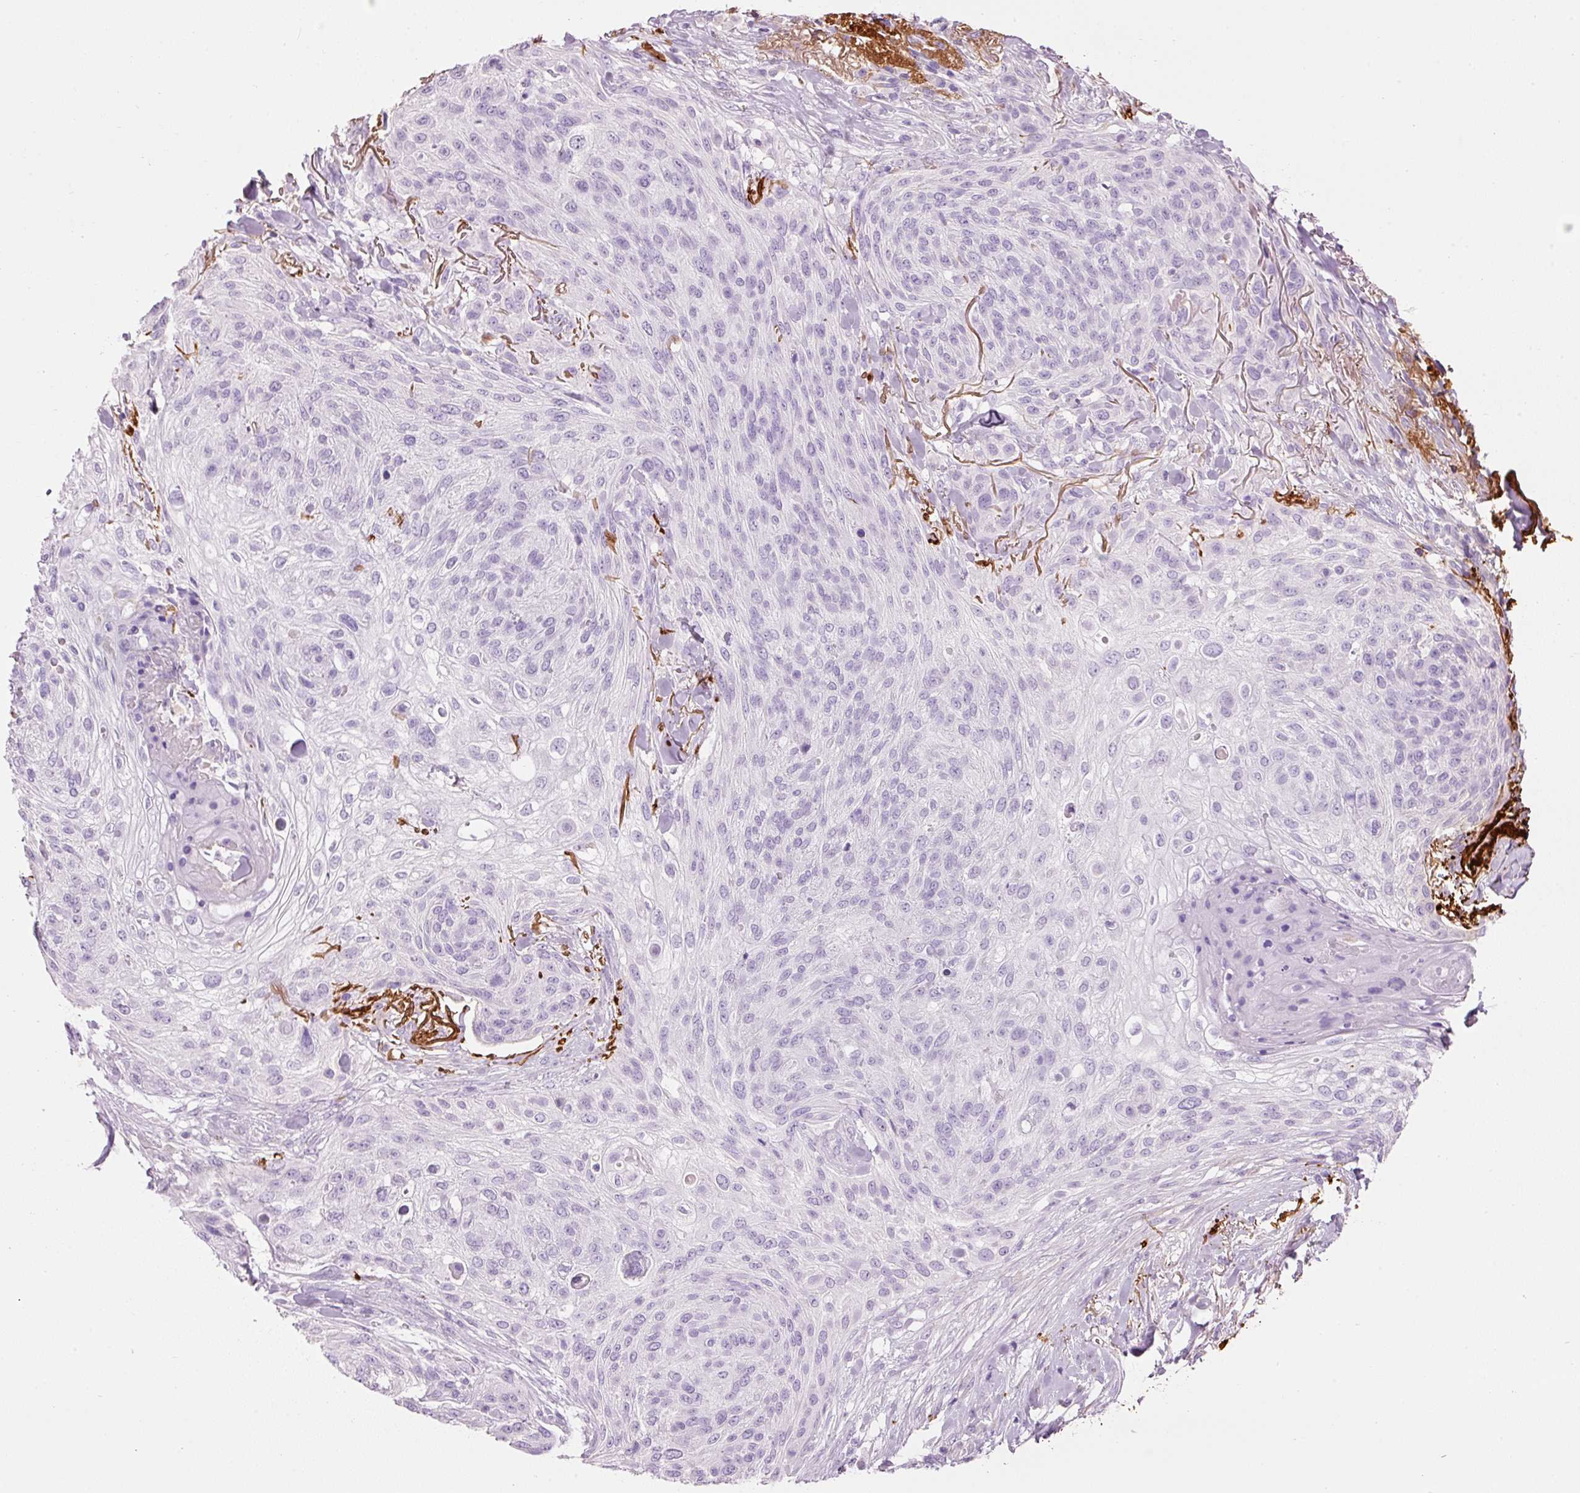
{"staining": {"intensity": "negative", "quantity": "none", "location": "none"}, "tissue": "skin cancer", "cell_type": "Tumor cells", "image_type": "cancer", "snomed": [{"axis": "morphology", "description": "Squamous cell carcinoma, NOS"}, {"axis": "topography", "description": "Skin"}], "caption": "This is an IHC photomicrograph of human skin cancer (squamous cell carcinoma). There is no positivity in tumor cells.", "gene": "MFAP4", "patient": {"sex": "female", "age": 87}}